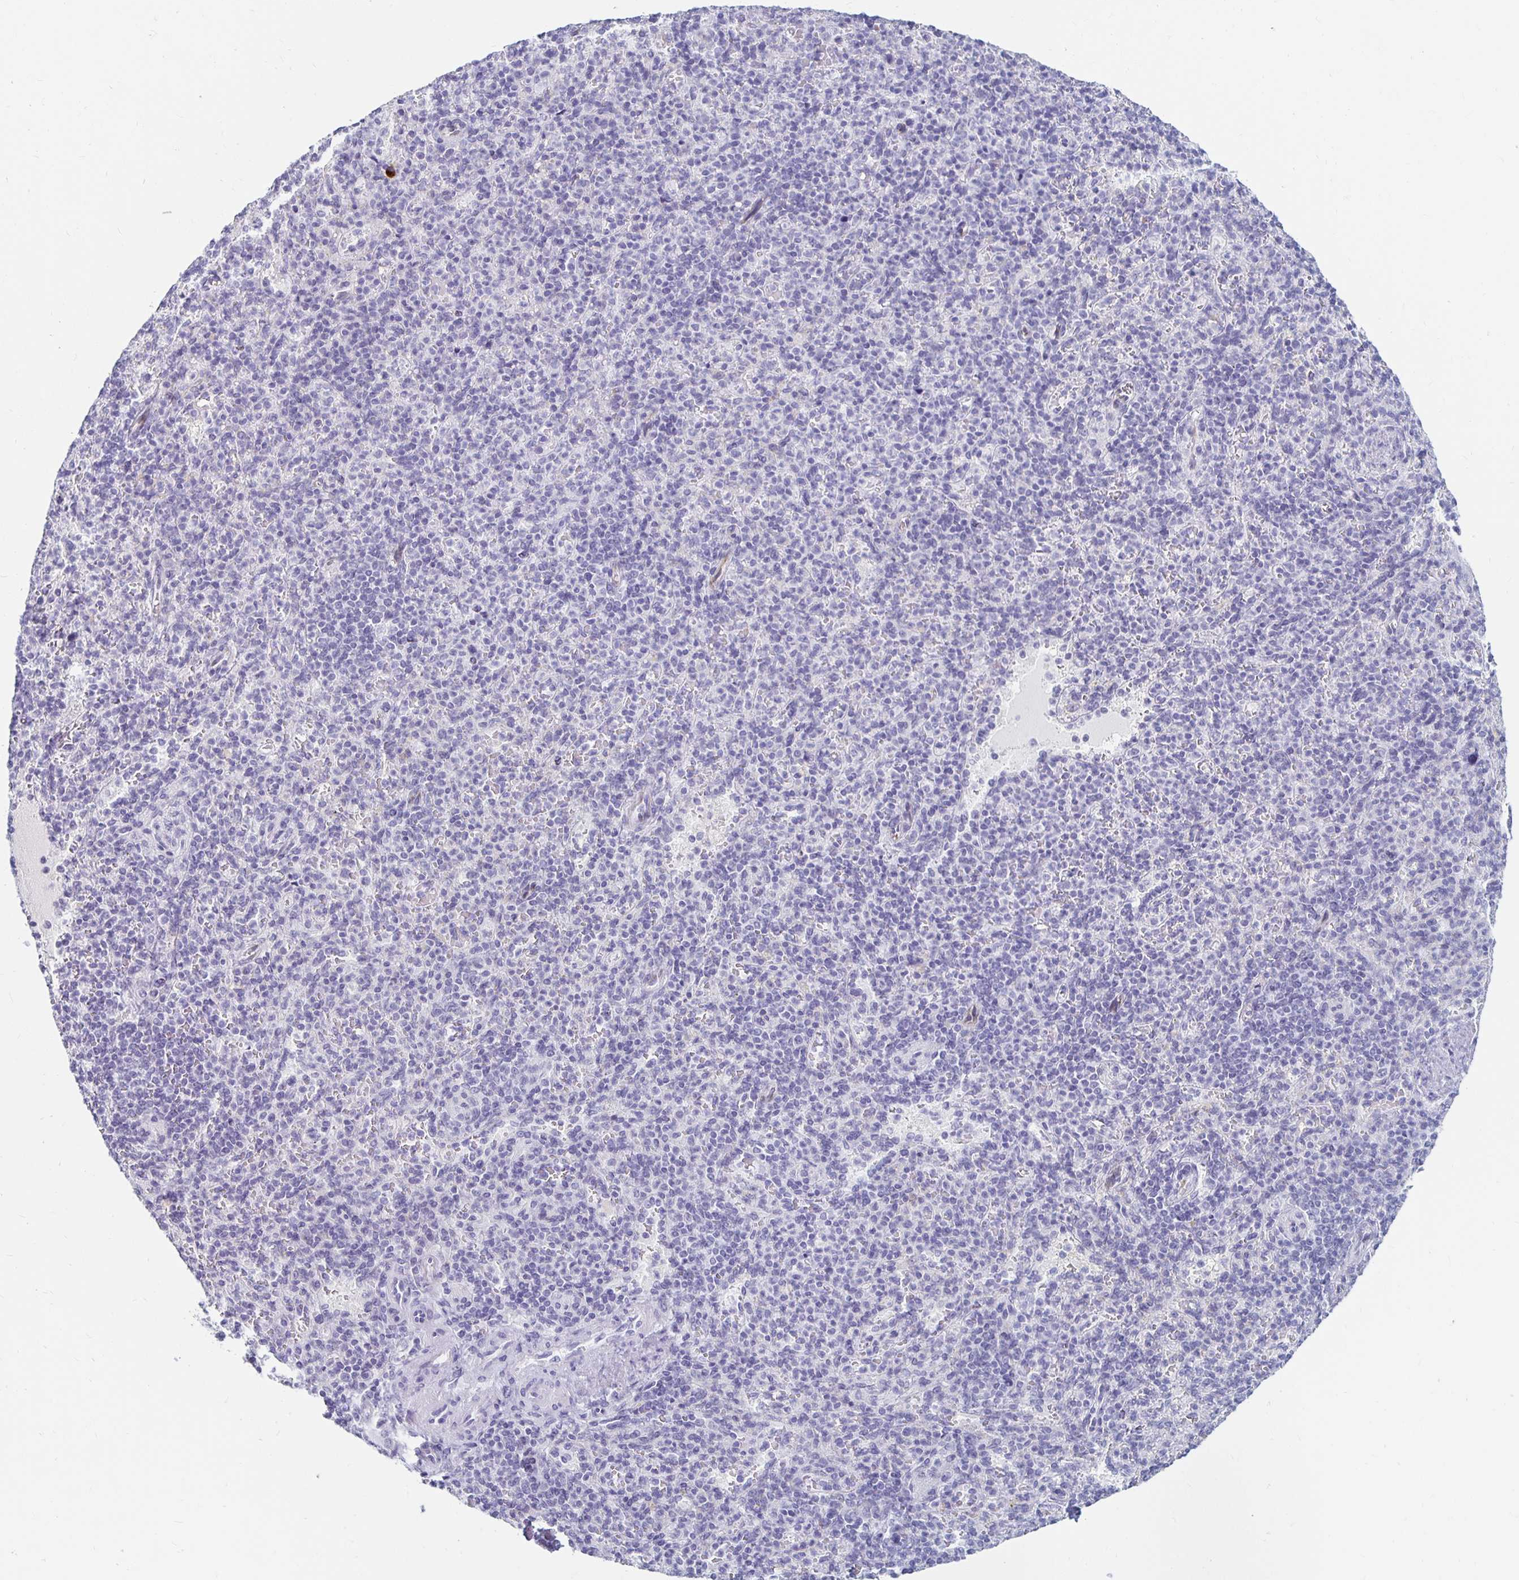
{"staining": {"intensity": "negative", "quantity": "none", "location": "none"}, "tissue": "spleen", "cell_type": "Cells in red pulp", "image_type": "normal", "snomed": [{"axis": "morphology", "description": "Normal tissue, NOS"}, {"axis": "topography", "description": "Spleen"}], "caption": "A high-resolution photomicrograph shows immunohistochemistry staining of benign spleen, which shows no significant staining in cells in red pulp.", "gene": "KCNQ2", "patient": {"sex": "female", "age": 74}}